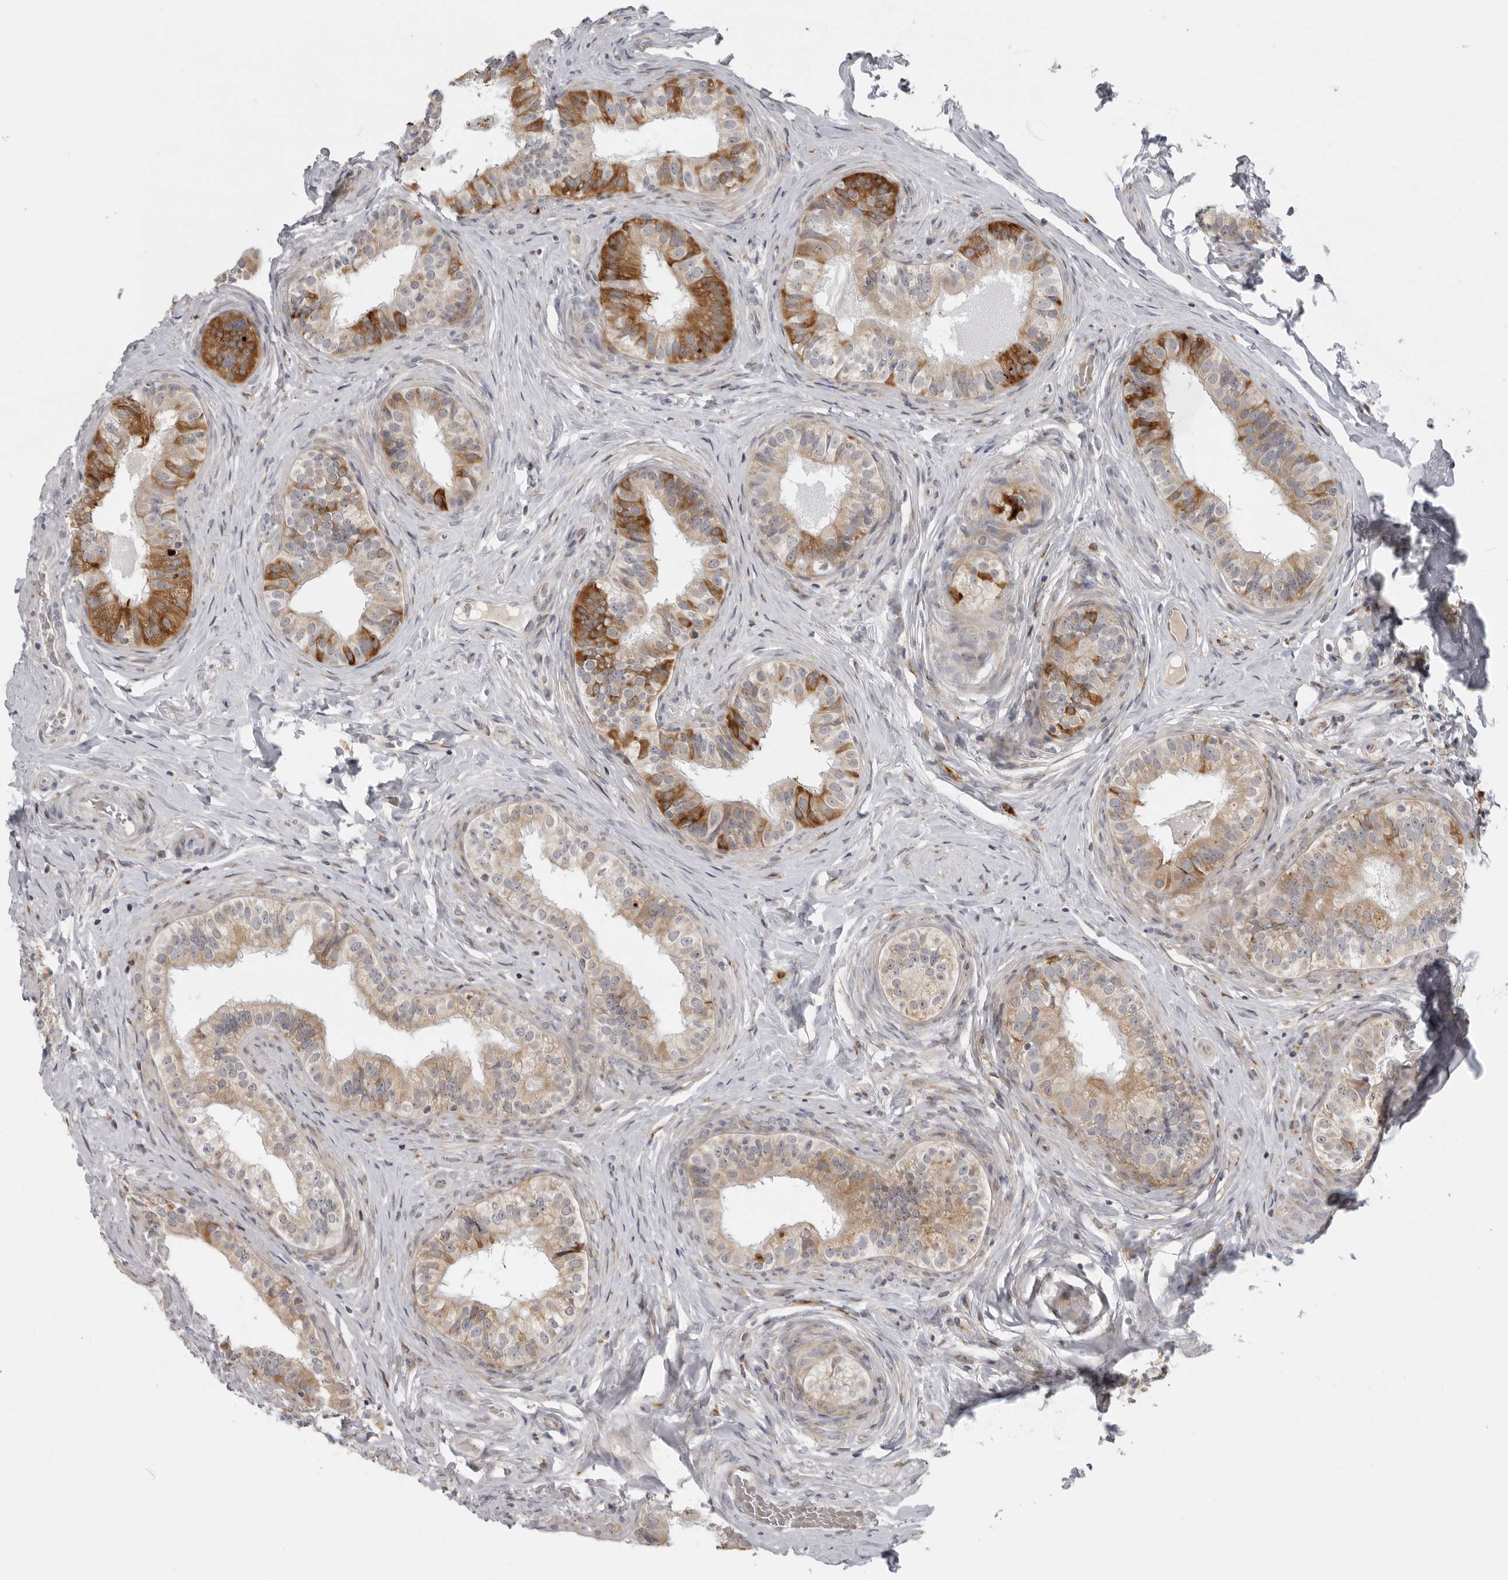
{"staining": {"intensity": "strong", "quantity": "25%-75%", "location": "cytoplasmic/membranous"}, "tissue": "epididymis", "cell_type": "Glandular cells", "image_type": "normal", "snomed": [{"axis": "morphology", "description": "Normal tissue, NOS"}, {"axis": "topography", "description": "Epididymis"}], "caption": "Immunohistochemical staining of benign human epididymis shows 25%-75% levels of strong cytoplasmic/membranous protein expression in about 25%-75% of glandular cells.", "gene": "ALPK2", "patient": {"sex": "male", "age": 49}}